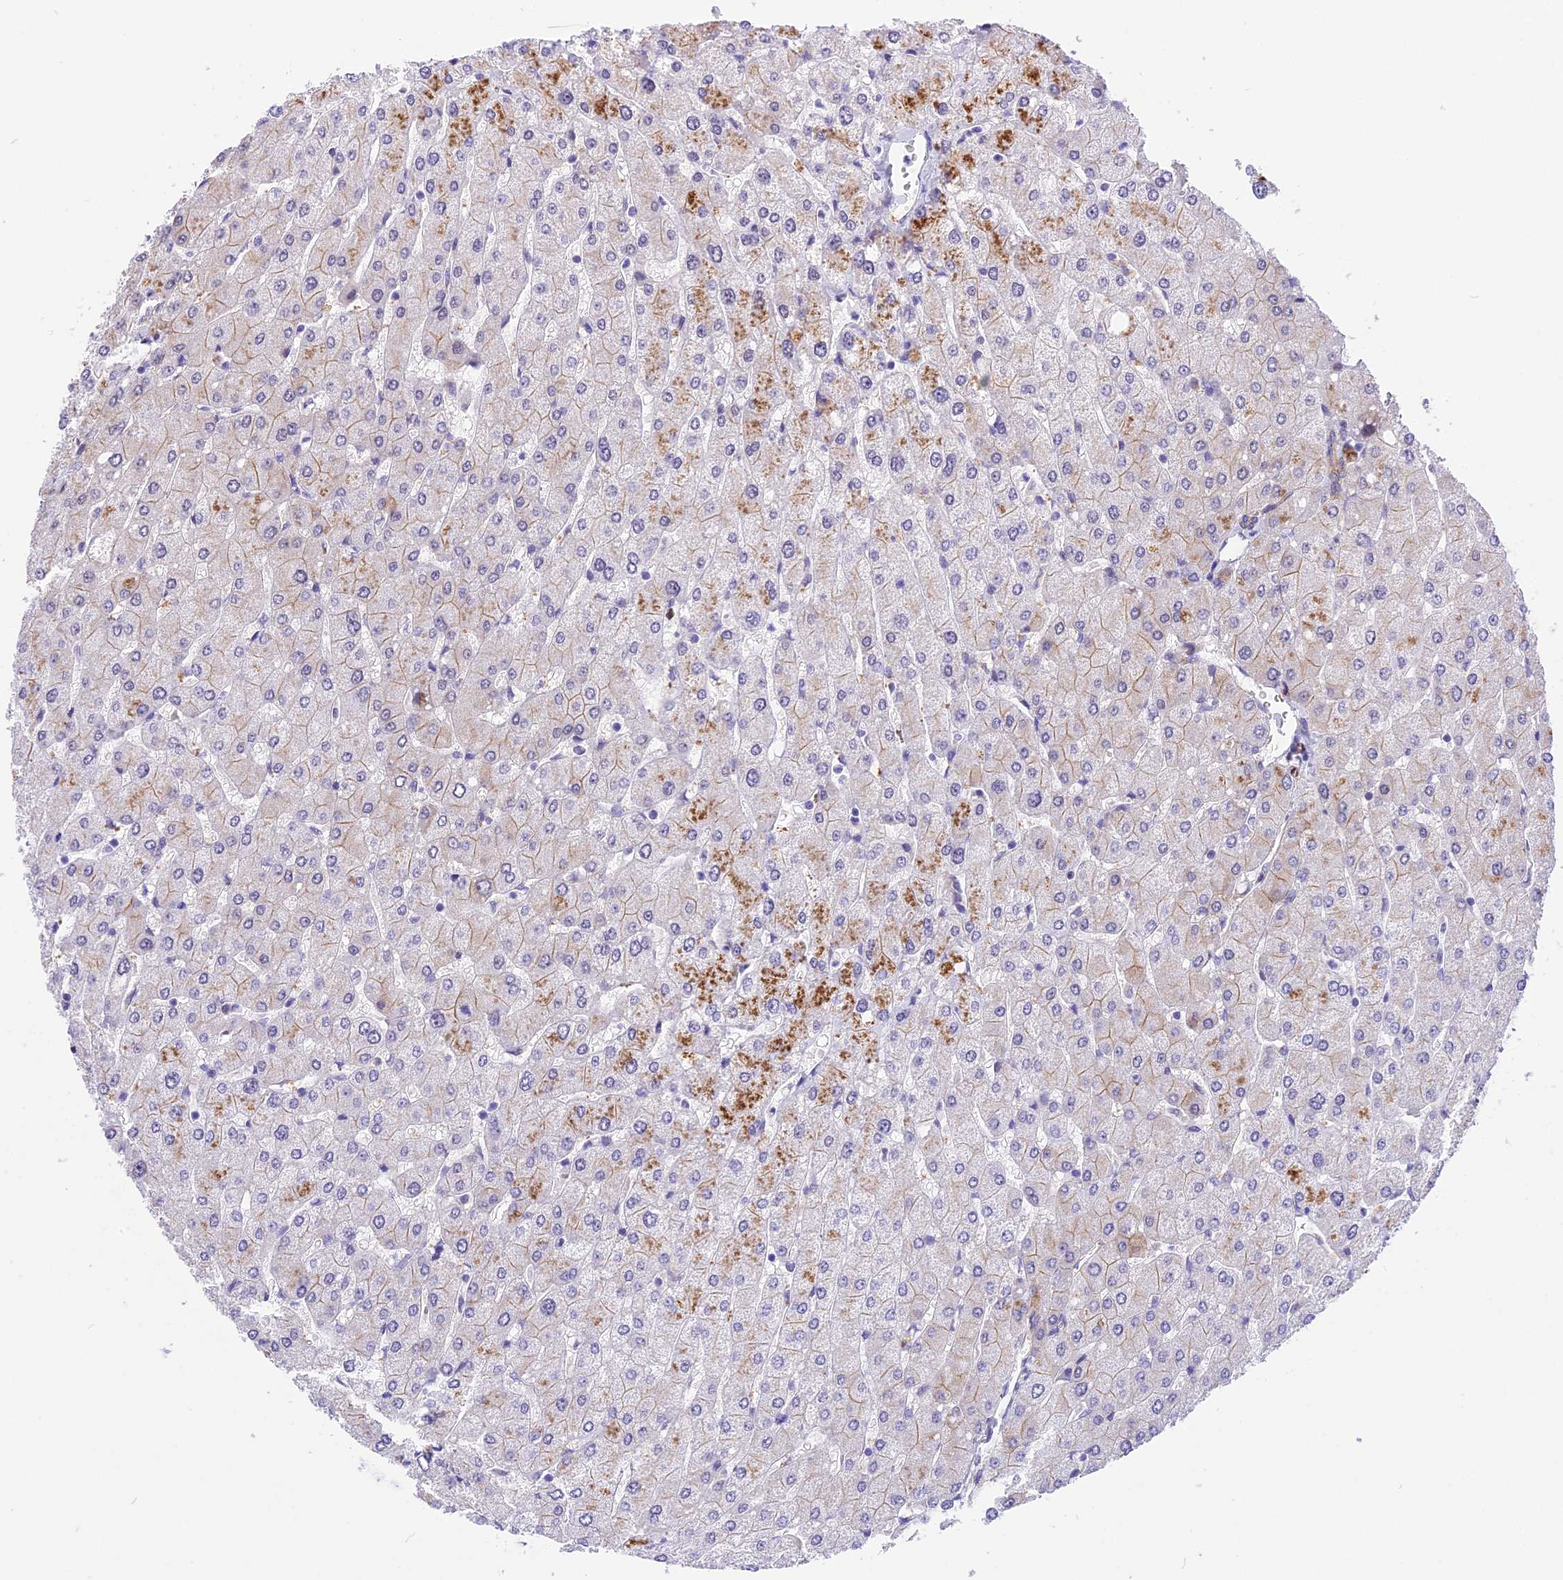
{"staining": {"intensity": "weak", "quantity": ">75%", "location": "cytoplasmic/membranous"}, "tissue": "liver", "cell_type": "Cholangiocytes", "image_type": "normal", "snomed": [{"axis": "morphology", "description": "Normal tissue, NOS"}, {"axis": "topography", "description": "Liver"}], "caption": "Benign liver displays weak cytoplasmic/membranous positivity in about >75% of cholangiocytes.", "gene": "R3HDM4", "patient": {"sex": "male", "age": 55}}